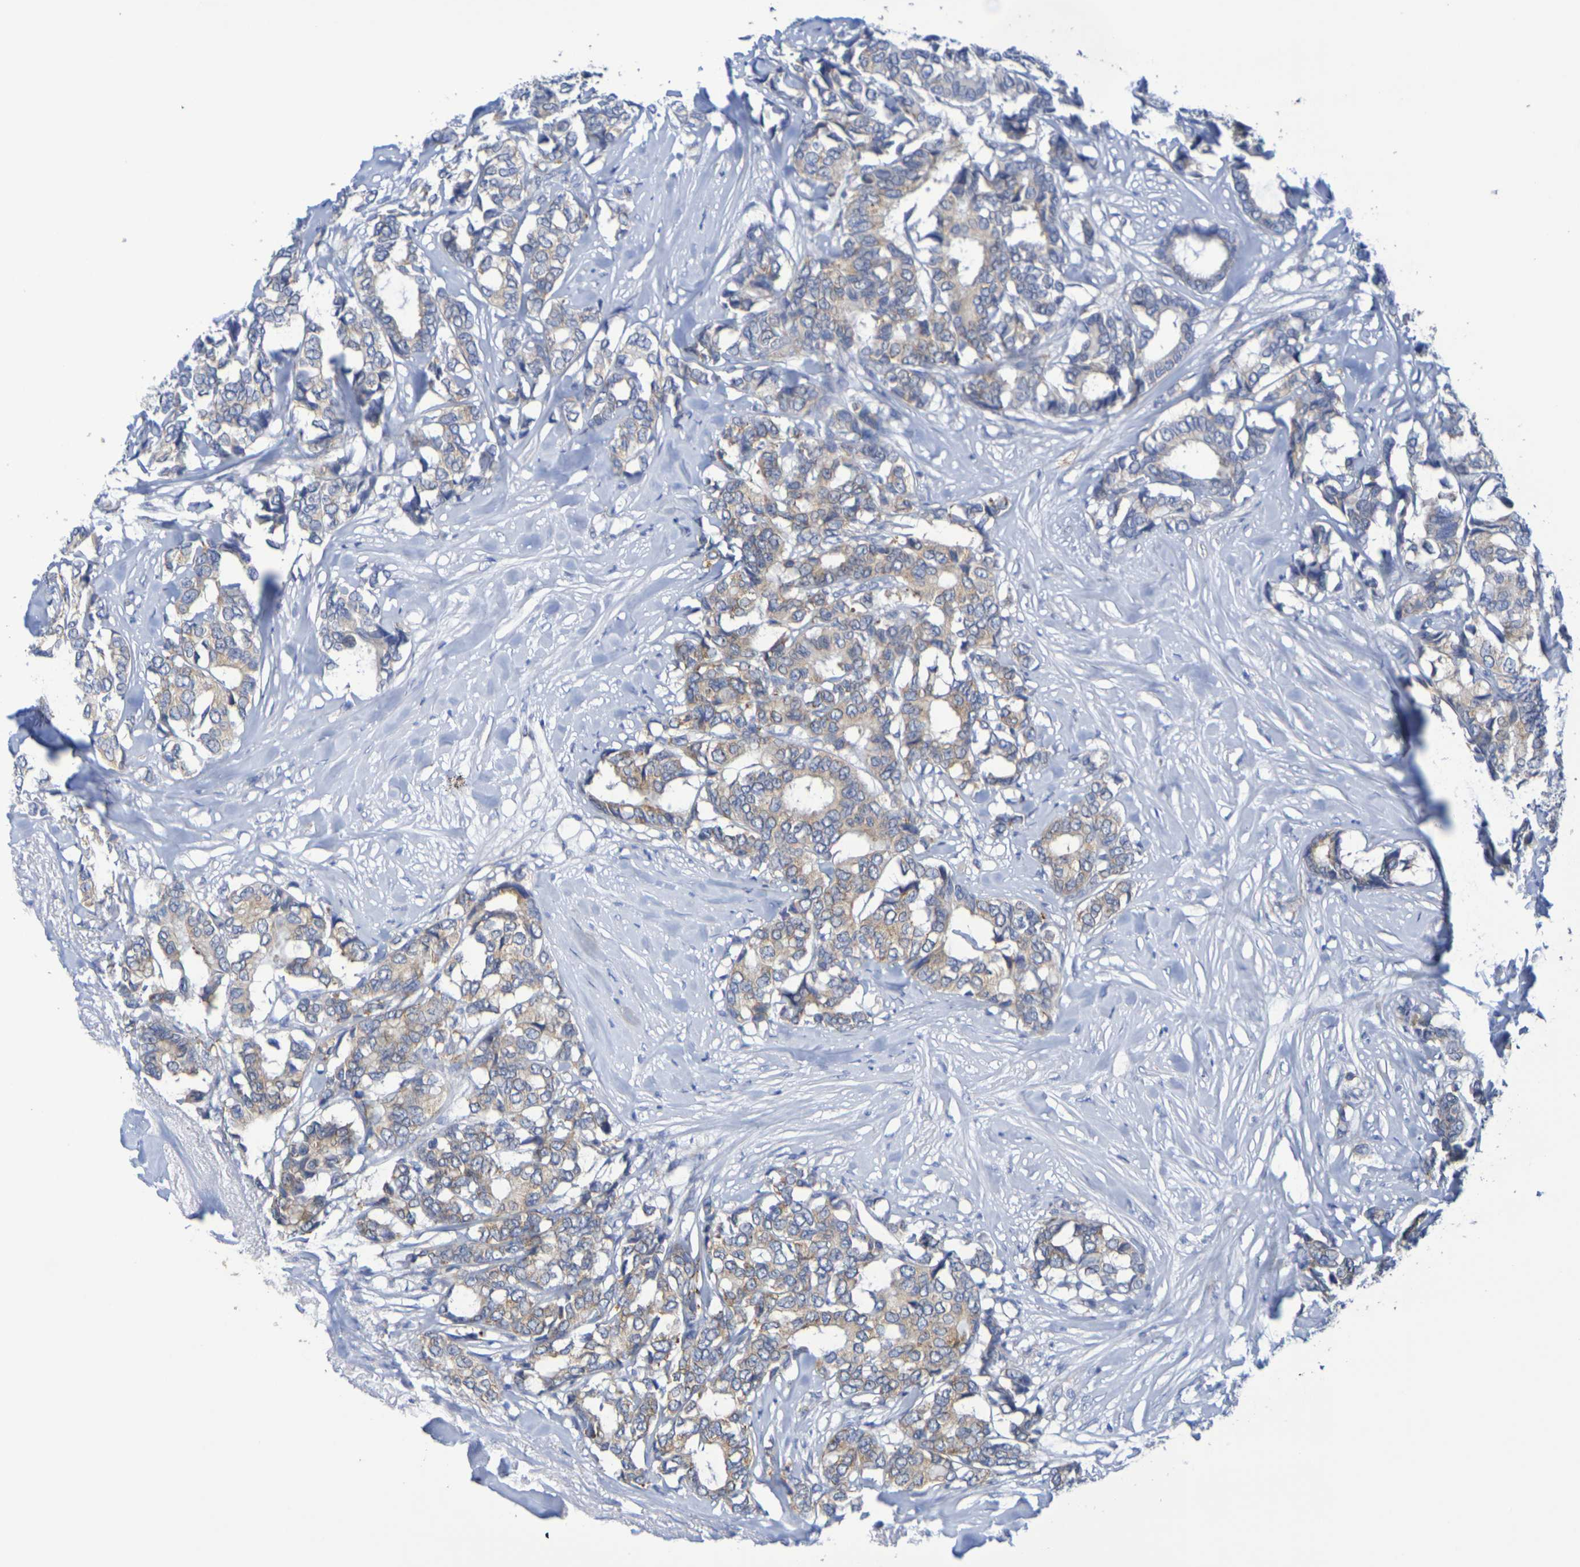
{"staining": {"intensity": "moderate", "quantity": "25%-75%", "location": "cytoplasmic/membranous"}, "tissue": "breast cancer", "cell_type": "Tumor cells", "image_type": "cancer", "snomed": [{"axis": "morphology", "description": "Duct carcinoma"}, {"axis": "topography", "description": "Breast"}], "caption": "DAB immunohistochemical staining of invasive ductal carcinoma (breast) reveals moderate cytoplasmic/membranous protein expression in about 25%-75% of tumor cells.", "gene": "TMCC3", "patient": {"sex": "female", "age": 87}}